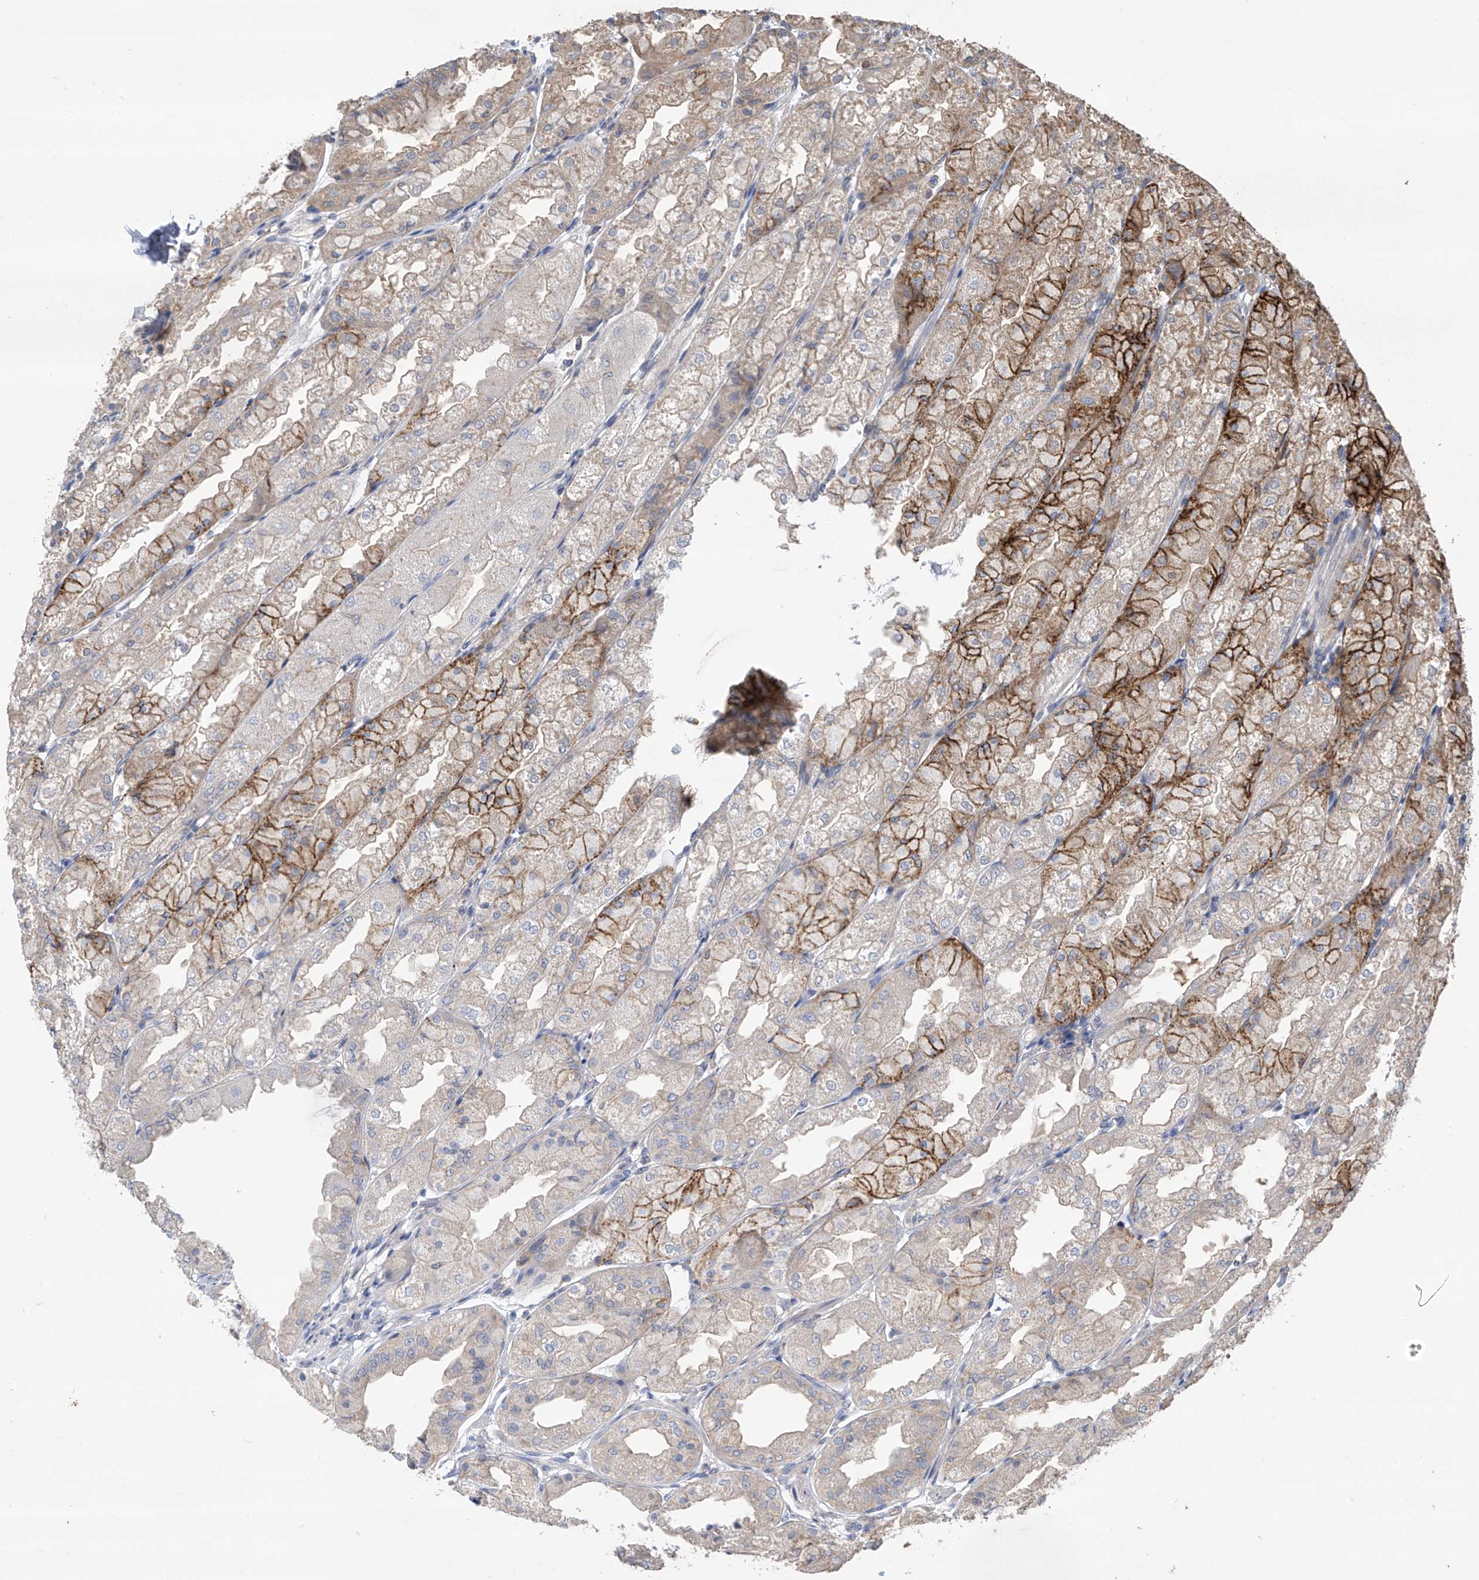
{"staining": {"intensity": "moderate", "quantity": "25%-75%", "location": "cytoplasmic/membranous"}, "tissue": "stomach", "cell_type": "Glandular cells", "image_type": "normal", "snomed": [{"axis": "morphology", "description": "Normal tissue, NOS"}, {"axis": "topography", "description": "Stomach, upper"}], "caption": "A histopathology image of stomach stained for a protein demonstrates moderate cytoplasmic/membranous brown staining in glandular cells.", "gene": "PHACTR4", "patient": {"sex": "male", "age": 47}}